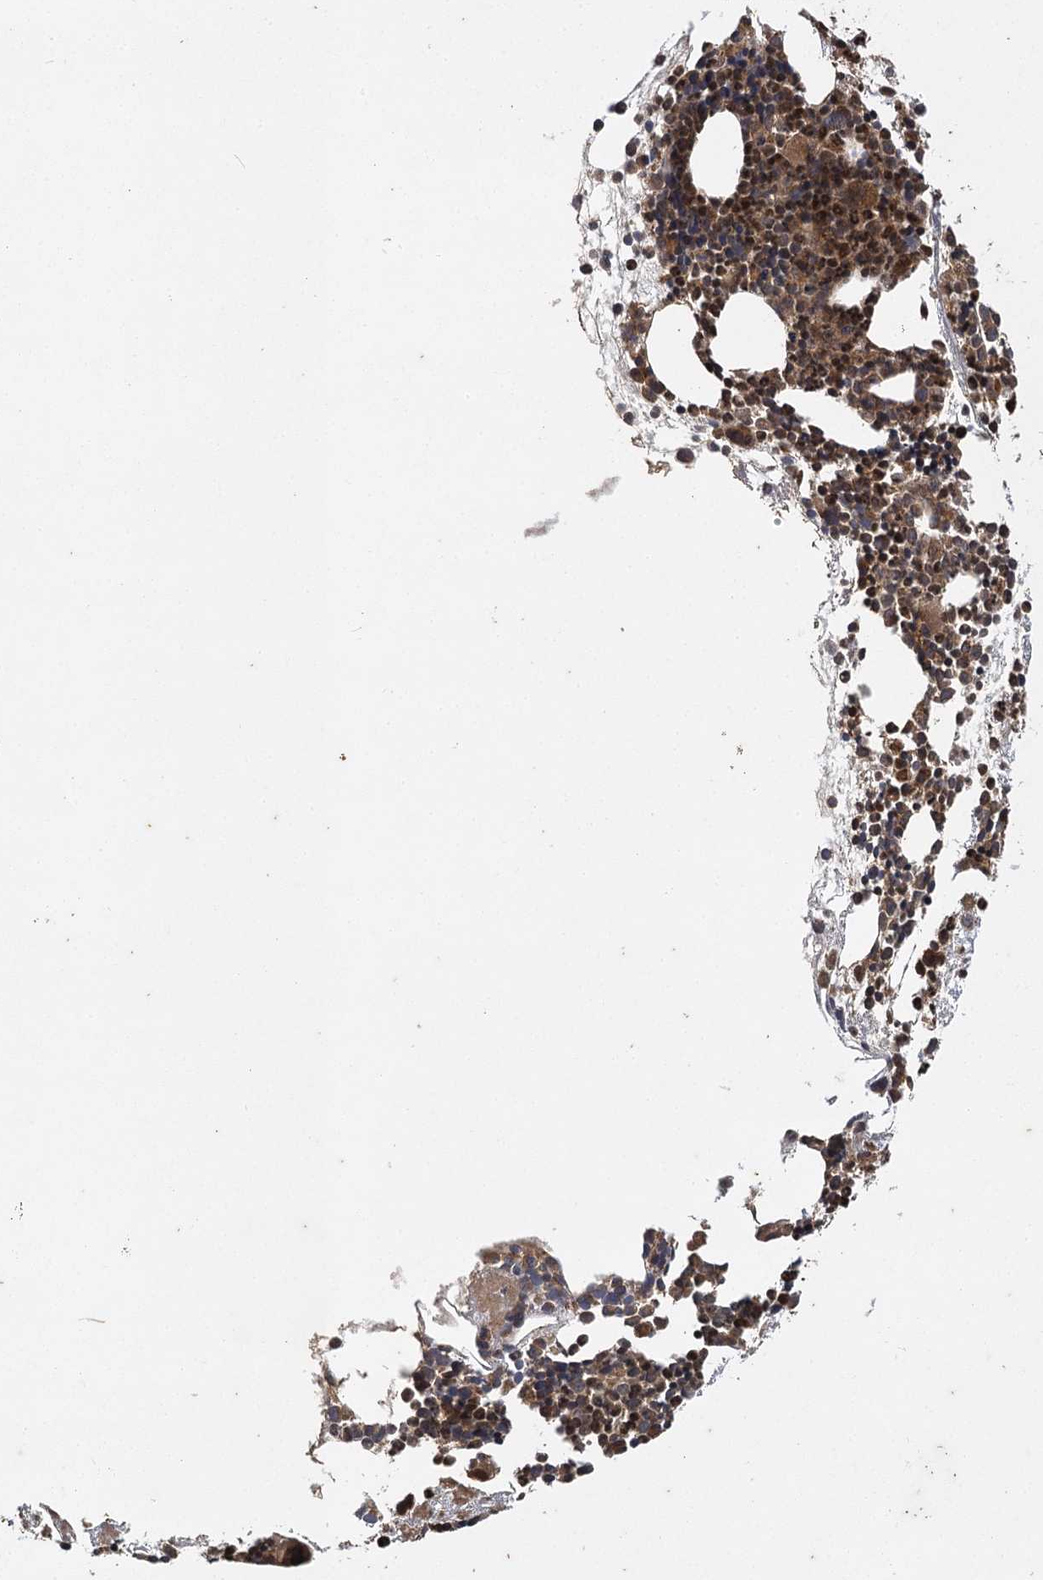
{"staining": {"intensity": "strong", "quantity": ">75%", "location": "cytoplasmic/membranous,nuclear"}, "tissue": "bone marrow", "cell_type": "Hematopoietic cells", "image_type": "normal", "snomed": [{"axis": "morphology", "description": "Normal tissue, NOS"}, {"axis": "topography", "description": "Bone marrow"}], "caption": "High-power microscopy captured an immunohistochemistry (IHC) histopathology image of normal bone marrow, revealing strong cytoplasmic/membranous,nuclear expression in approximately >75% of hematopoietic cells. (Stains: DAB (3,3'-diaminobenzidine) in brown, nuclei in blue, Microscopy: brightfield microscopy at high magnification).", "gene": "IL11RA", "patient": {"sex": "female", "age": 89}}